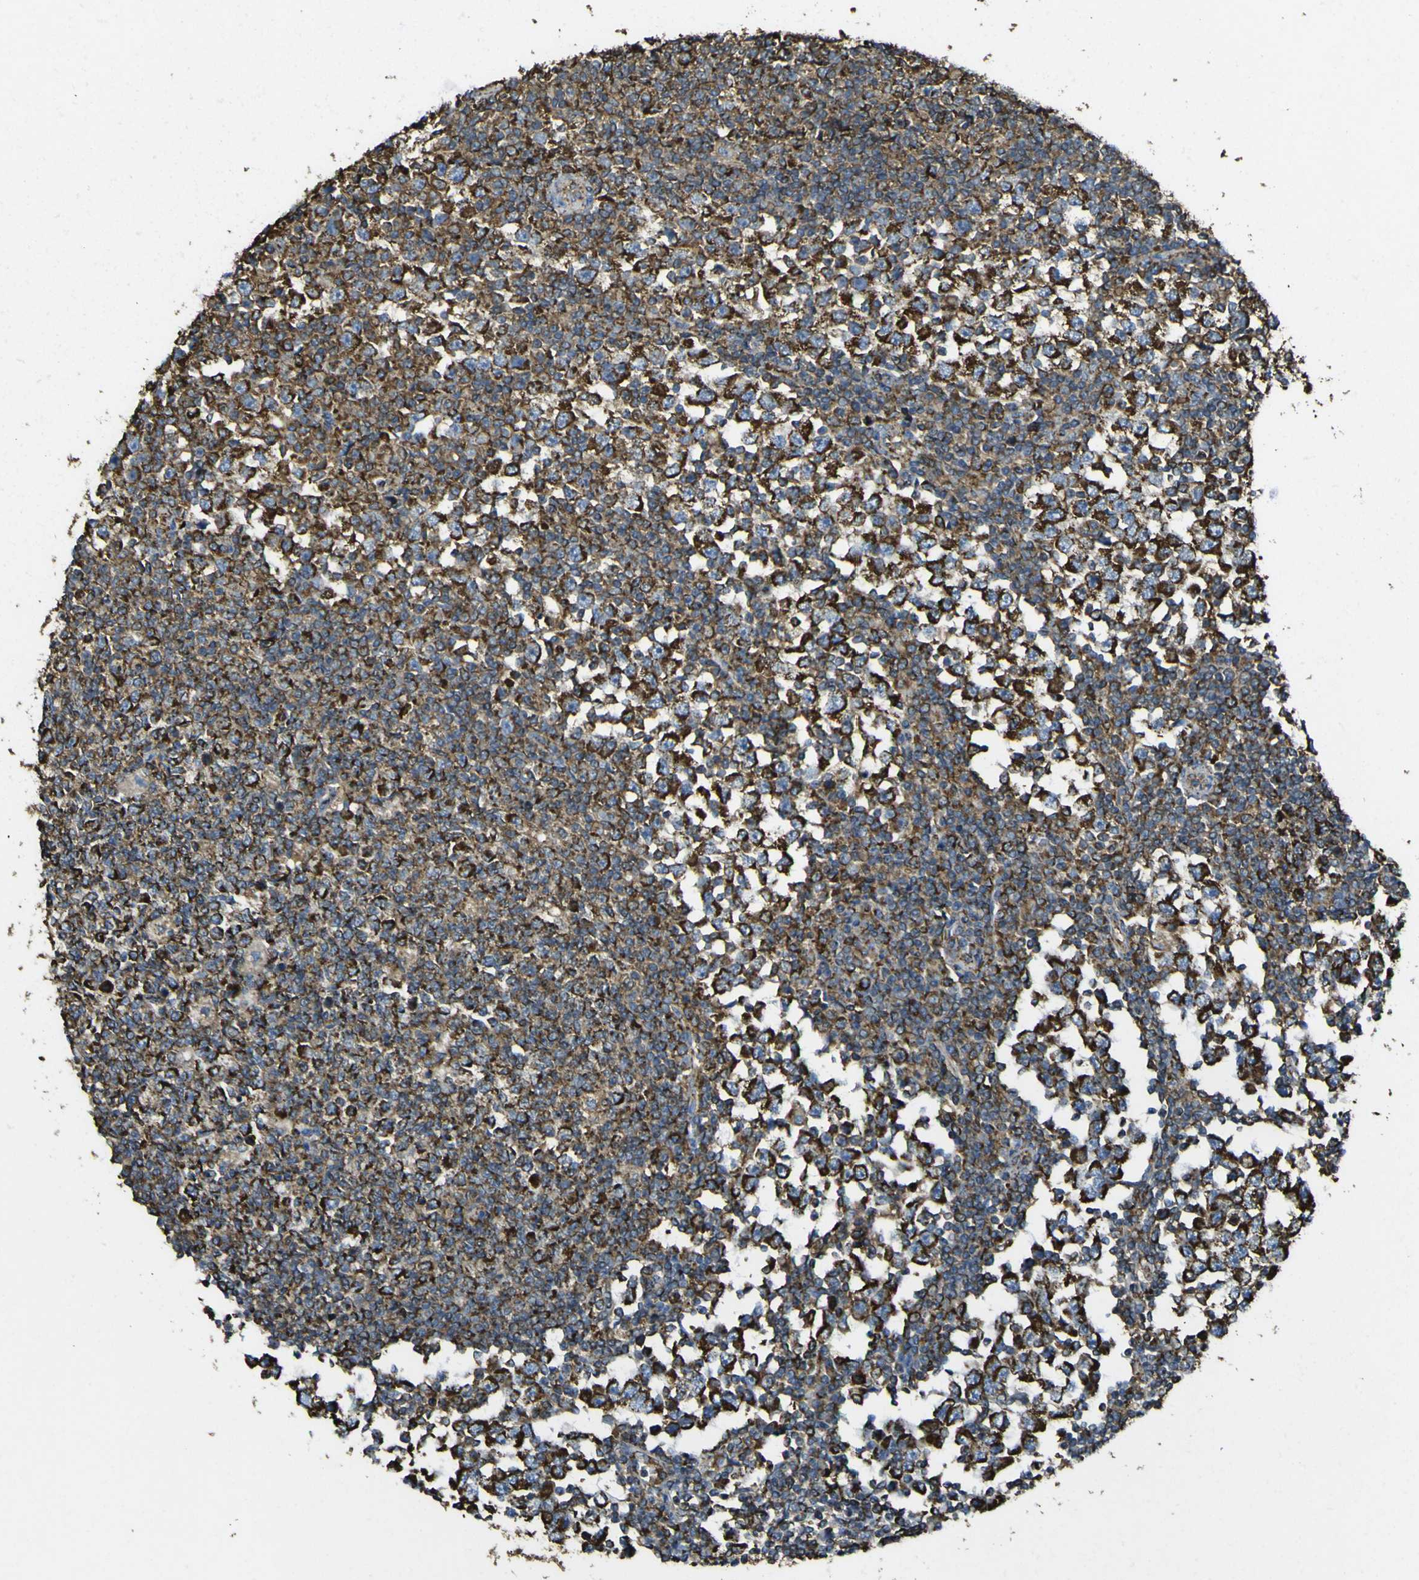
{"staining": {"intensity": "strong", "quantity": ">75%", "location": "cytoplasmic/membranous"}, "tissue": "testis cancer", "cell_type": "Tumor cells", "image_type": "cancer", "snomed": [{"axis": "morphology", "description": "Seminoma, NOS"}, {"axis": "topography", "description": "Testis"}], "caption": "DAB (3,3'-diaminobenzidine) immunohistochemical staining of testis cancer shows strong cytoplasmic/membranous protein expression in about >75% of tumor cells.", "gene": "ACSL3", "patient": {"sex": "male", "age": 65}}